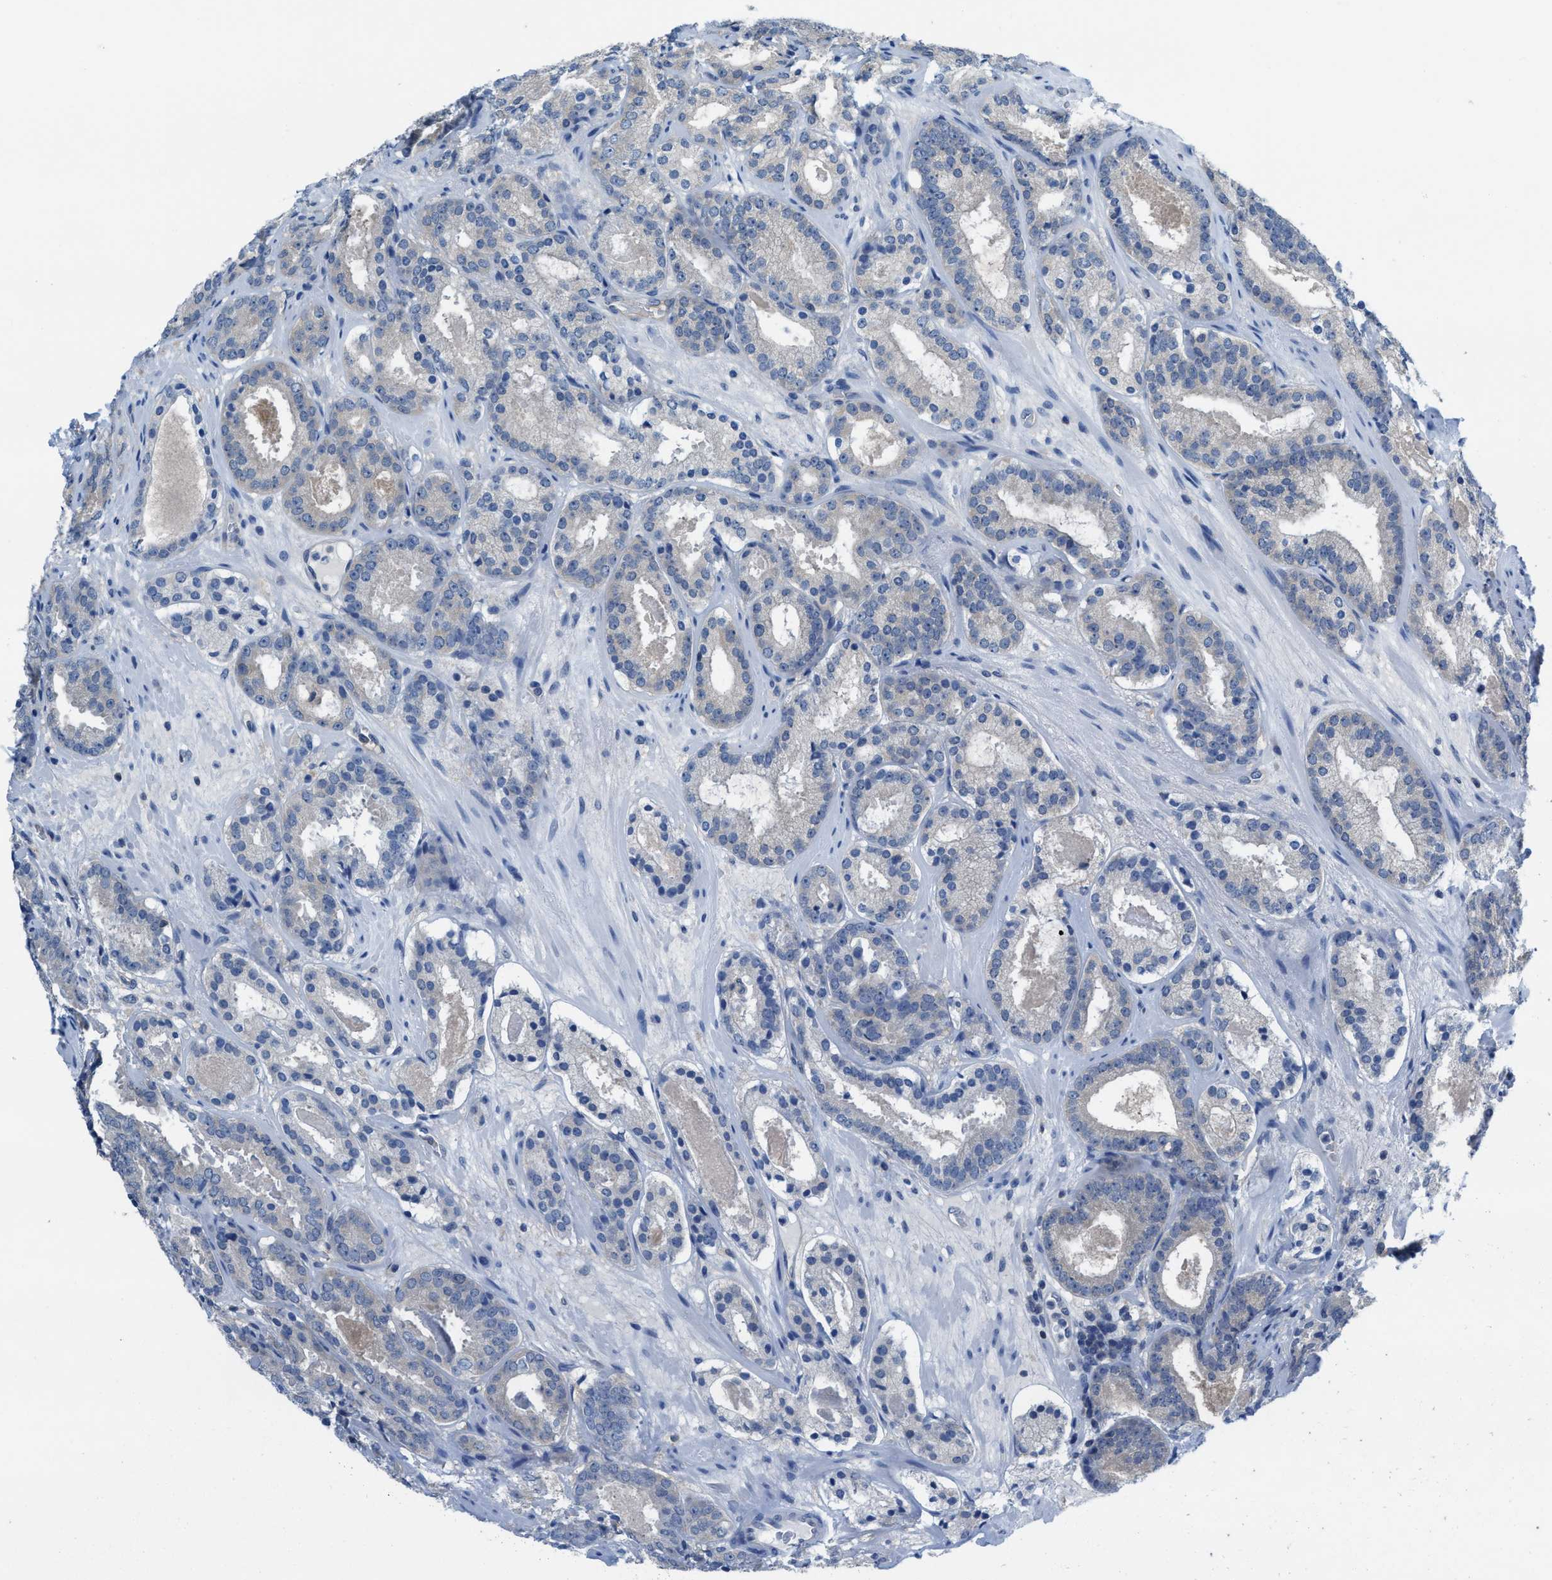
{"staining": {"intensity": "negative", "quantity": "none", "location": "none"}, "tissue": "prostate cancer", "cell_type": "Tumor cells", "image_type": "cancer", "snomed": [{"axis": "morphology", "description": "Adenocarcinoma, Low grade"}, {"axis": "topography", "description": "Prostate"}], "caption": "A micrograph of human prostate cancer is negative for staining in tumor cells. (DAB (3,3'-diaminobenzidine) IHC with hematoxylin counter stain).", "gene": "NUDT5", "patient": {"sex": "male", "age": 69}}